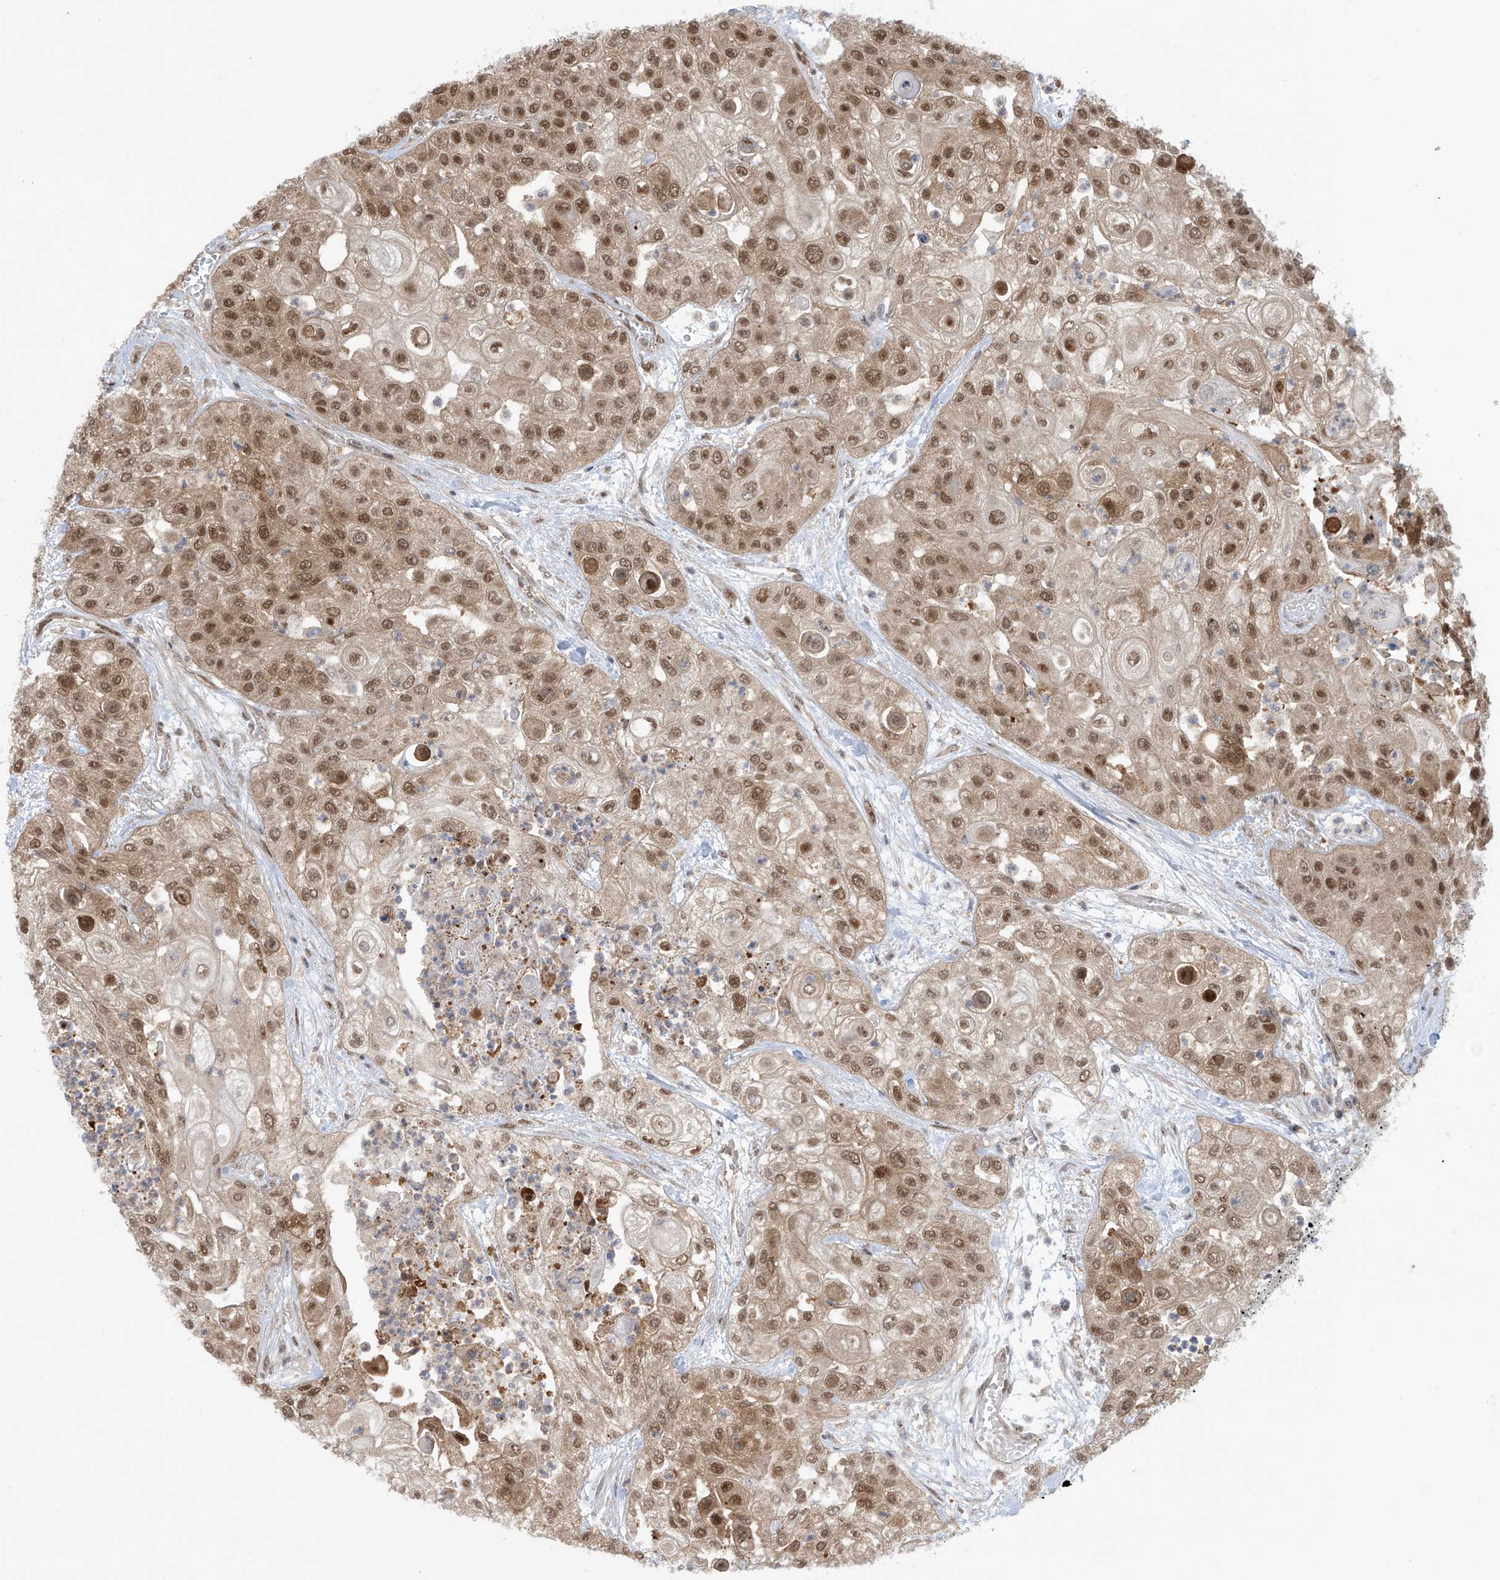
{"staining": {"intensity": "moderate", "quantity": ">75%", "location": "cytoplasmic/membranous,nuclear"}, "tissue": "urothelial cancer", "cell_type": "Tumor cells", "image_type": "cancer", "snomed": [{"axis": "morphology", "description": "Urothelial carcinoma, High grade"}, {"axis": "topography", "description": "Urinary bladder"}], "caption": "Urothelial cancer tissue demonstrates moderate cytoplasmic/membranous and nuclear staining in approximately >75% of tumor cells, visualized by immunohistochemistry. The staining is performed using DAB brown chromogen to label protein expression. The nuclei are counter-stained blue using hematoxylin.", "gene": "LAGE3", "patient": {"sex": "female", "age": 79}}